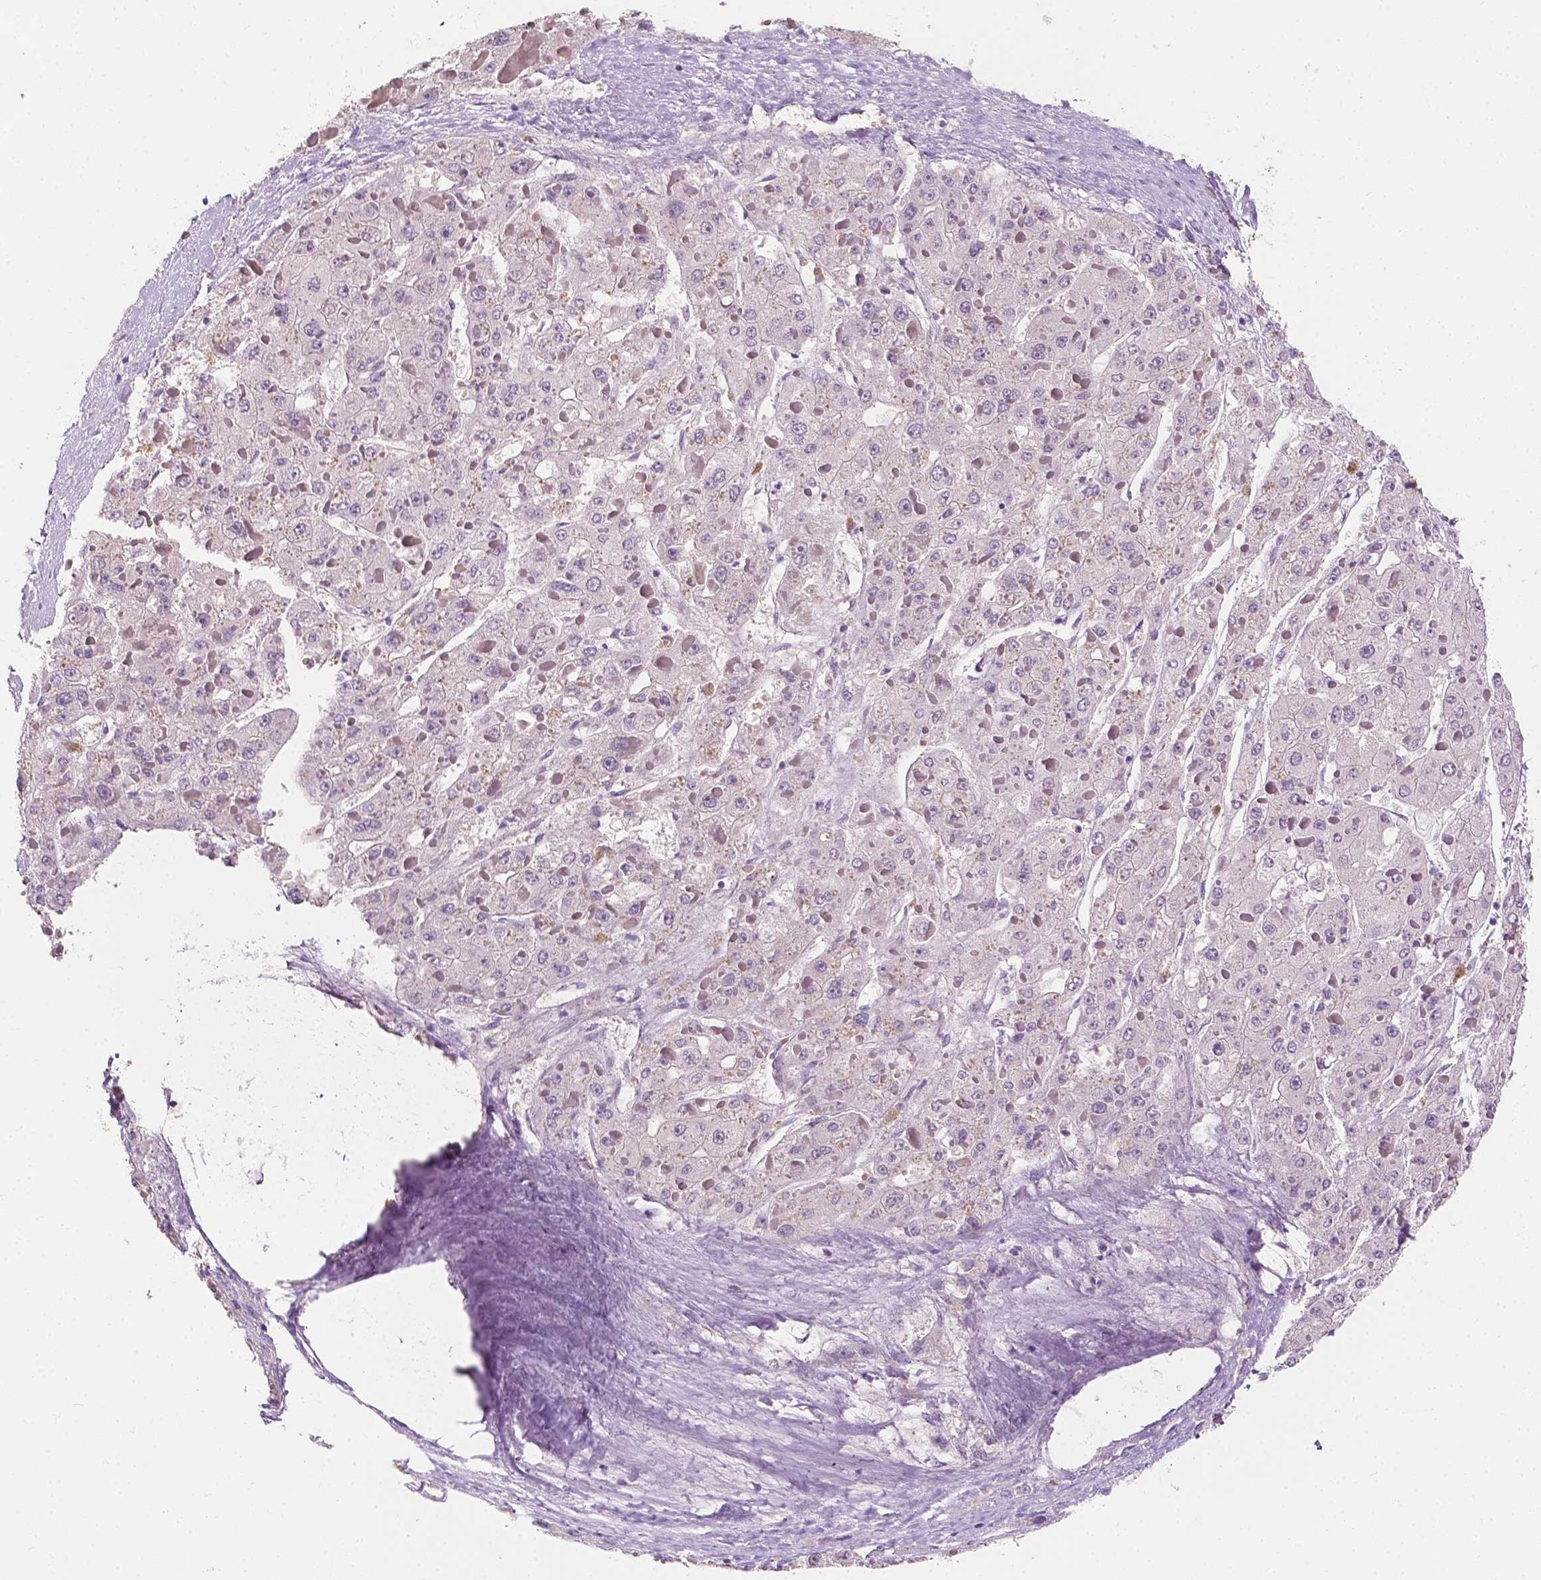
{"staining": {"intensity": "negative", "quantity": "none", "location": "none"}, "tissue": "liver cancer", "cell_type": "Tumor cells", "image_type": "cancer", "snomed": [{"axis": "morphology", "description": "Carcinoma, Hepatocellular, NOS"}, {"axis": "topography", "description": "Liver"}], "caption": "Micrograph shows no protein expression in tumor cells of hepatocellular carcinoma (liver) tissue. Brightfield microscopy of immunohistochemistry stained with DAB (brown) and hematoxylin (blue), captured at high magnification.", "gene": "EBAG9", "patient": {"sex": "female", "age": 73}}